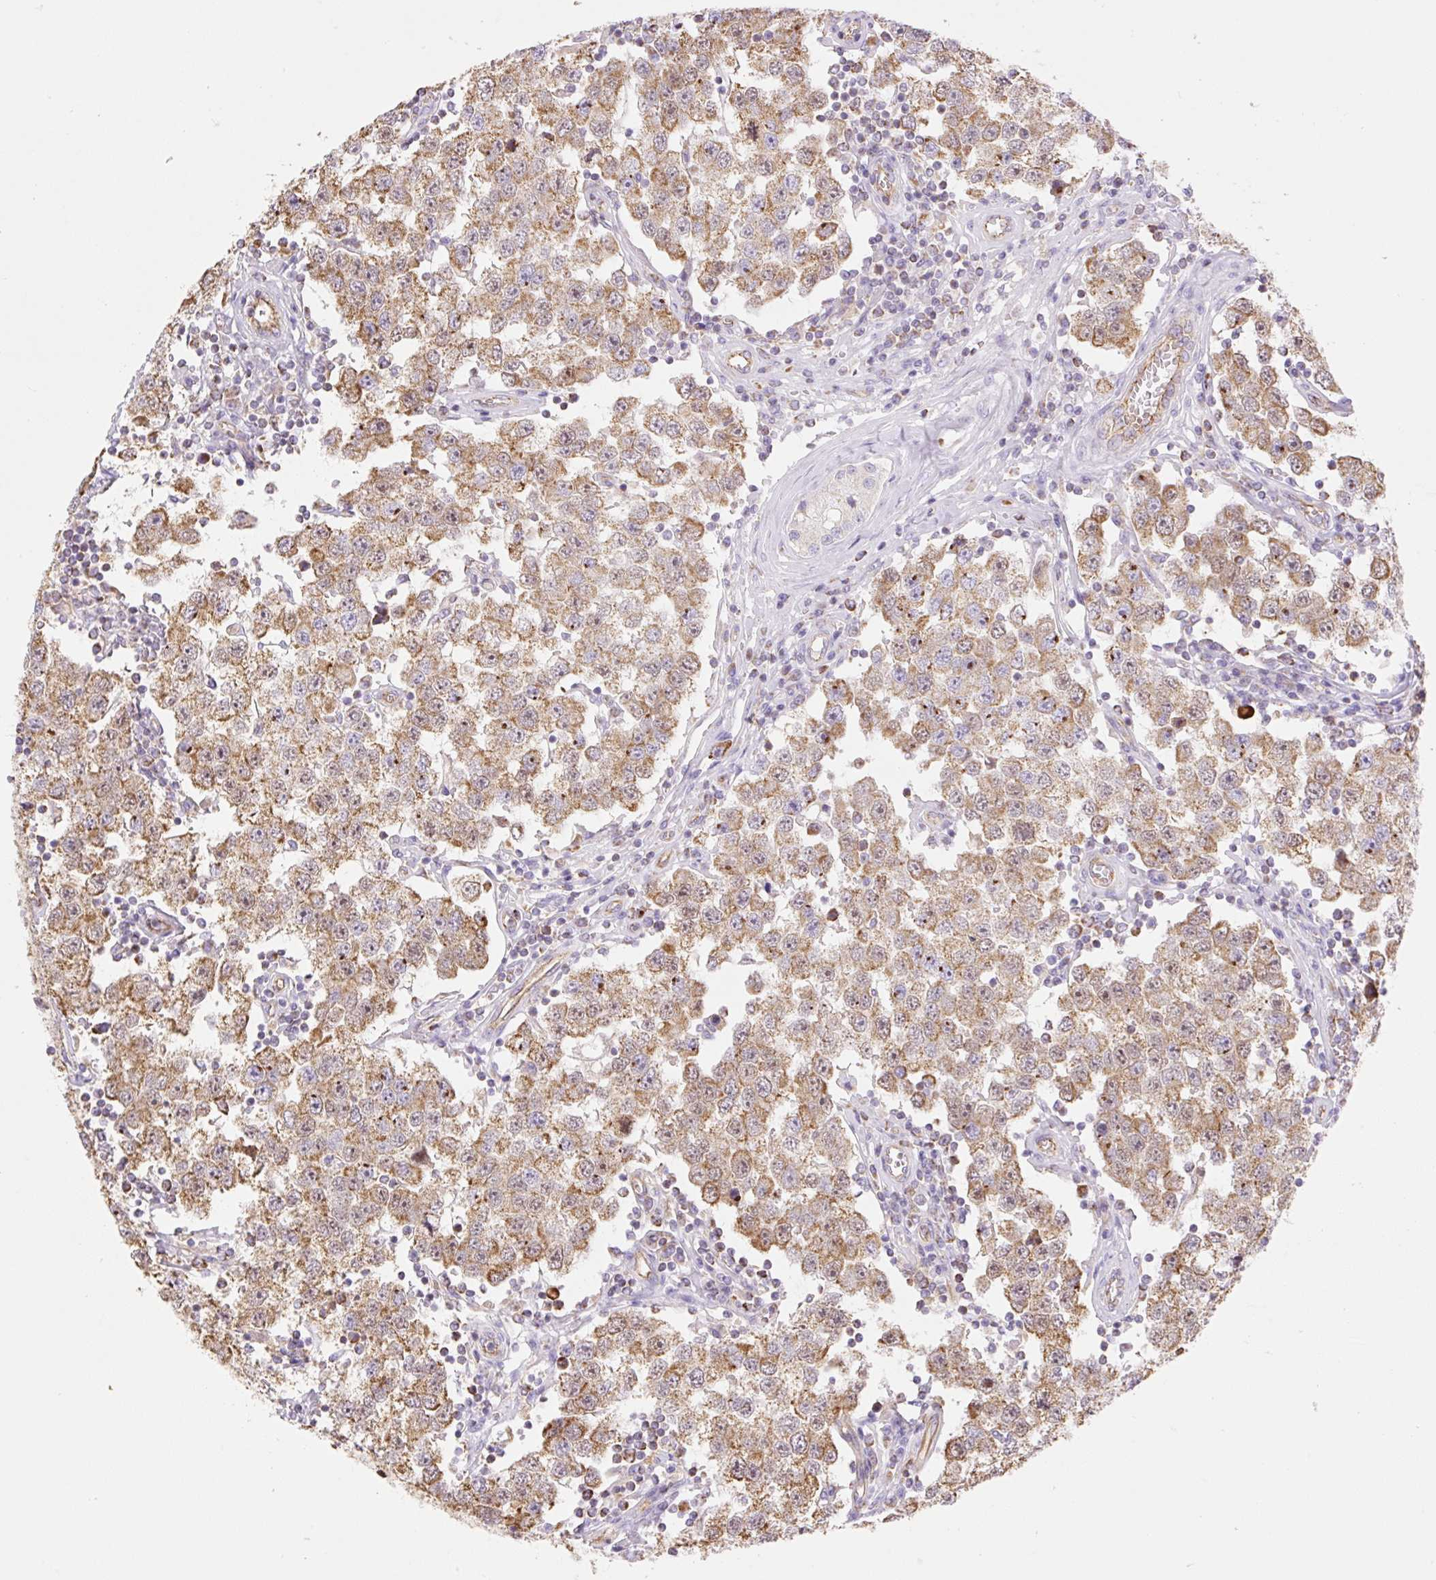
{"staining": {"intensity": "moderate", "quantity": ">75%", "location": "cytoplasmic/membranous"}, "tissue": "testis cancer", "cell_type": "Tumor cells", "image_type": "cancer", "snomed": [{"axis": "morphology", "description": "Seminoma, NOS"}, {"axis": "topography", "description": "Testis"}], "caption": "This histopathology image shows immunohistochemistry staining of seminoma (testis), with medium moderate cytoplasmic/membranous positivity in approximately >75% of tumor cells.", "gene": "ESAM", "patient": {"sex": "male", "age": 34}}